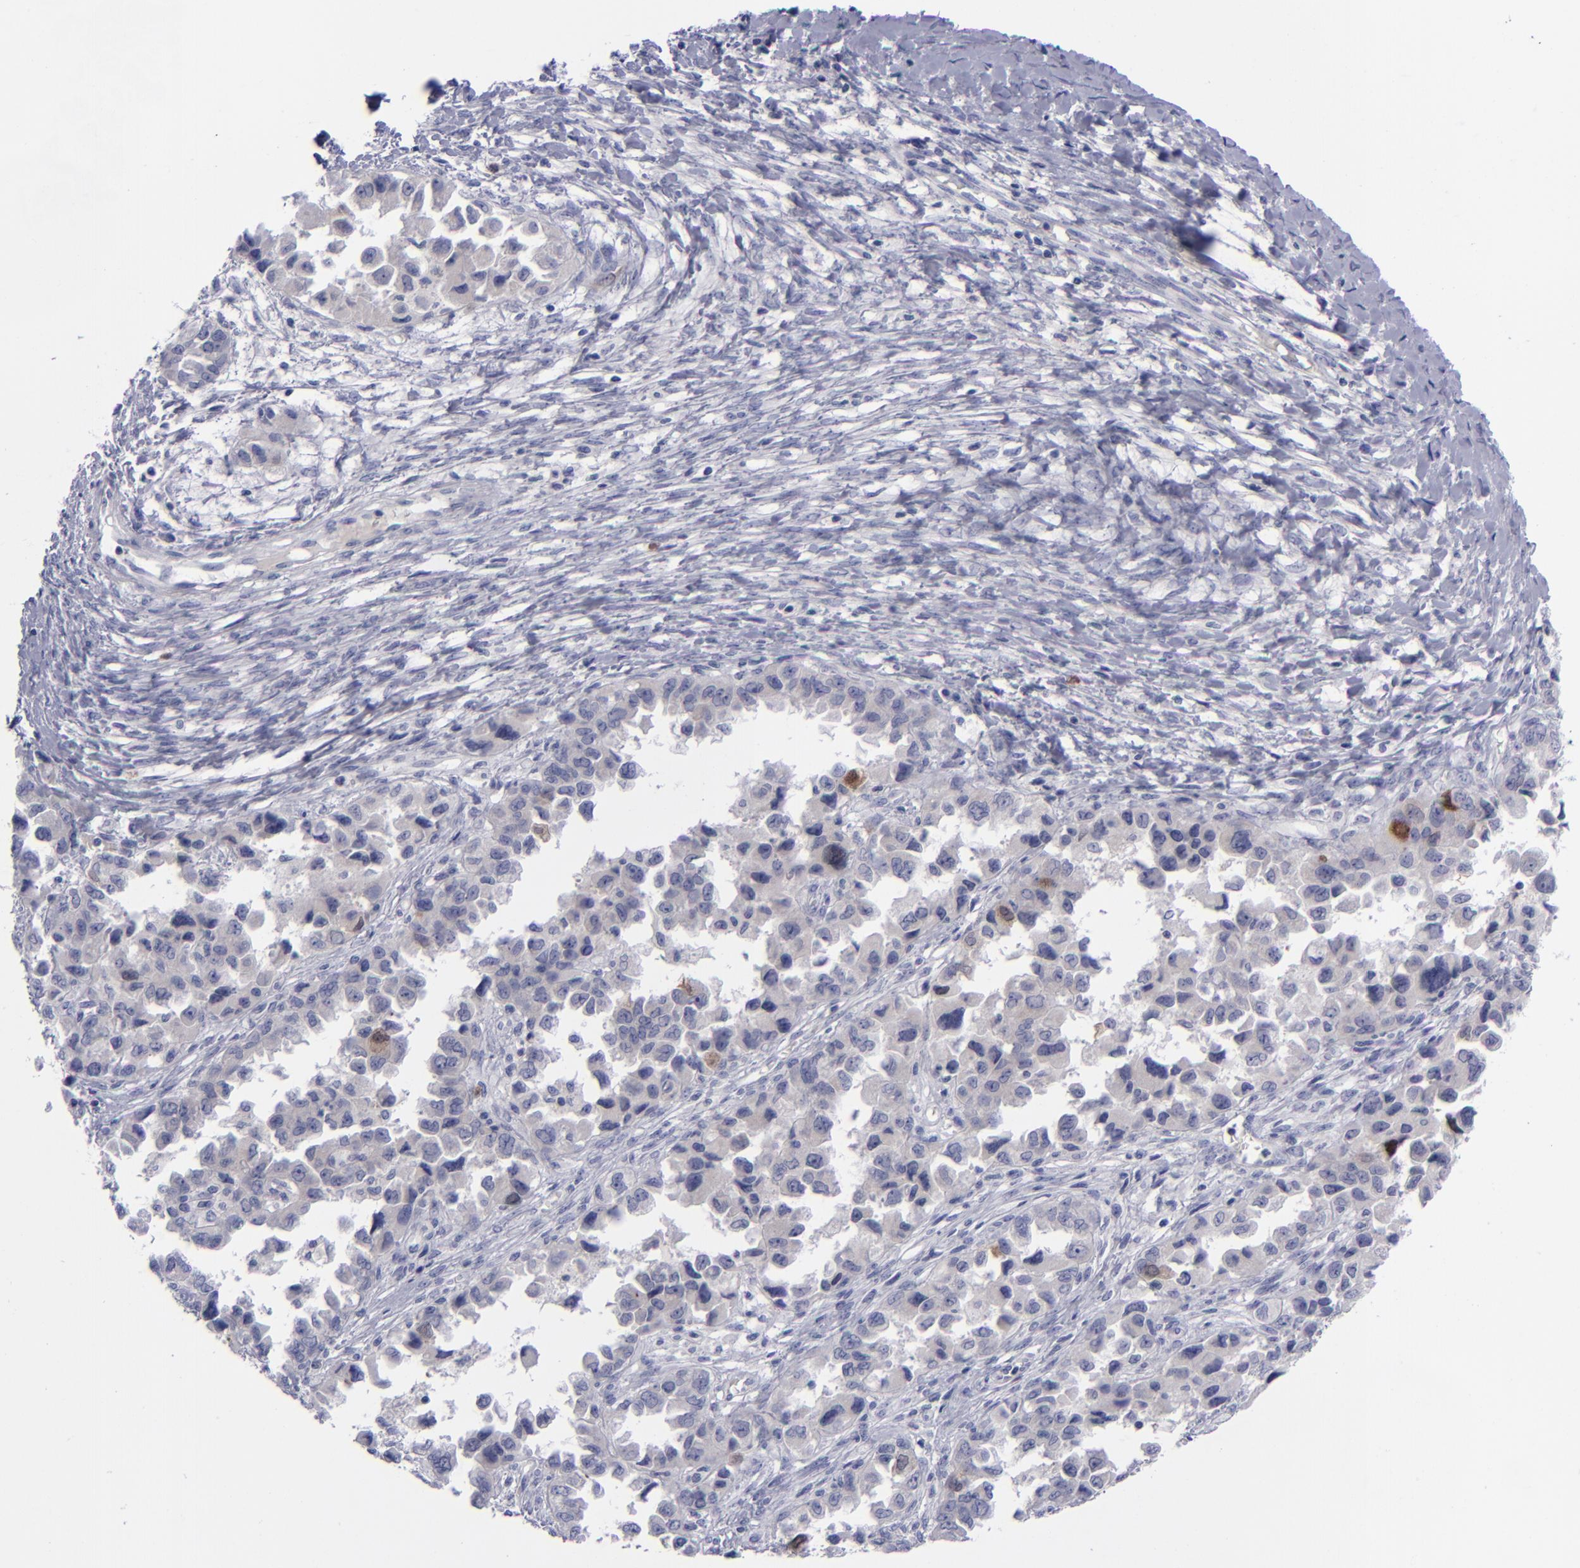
{"staining": {"intensity": "weak", "quantity": "<25%", "location": "cytoplasmic/membranous,nuclear"}, "tissue": "ovarian cancer", "cell_type": "Tumor cells", "image_type": "cancer", "snomed": [{"axis": "morphology", "description": "Cystadenocarcinoma, serous, NOS"}, {"axis": "topography", "description": "Ovary"}], "caption": "This is an immunohistochemistry image of ovarian serous cystadenocarcinoma. There is no expression in tumor cells.", "gene": "AURKA", "patient": {"sex": "female", "age": 84}}